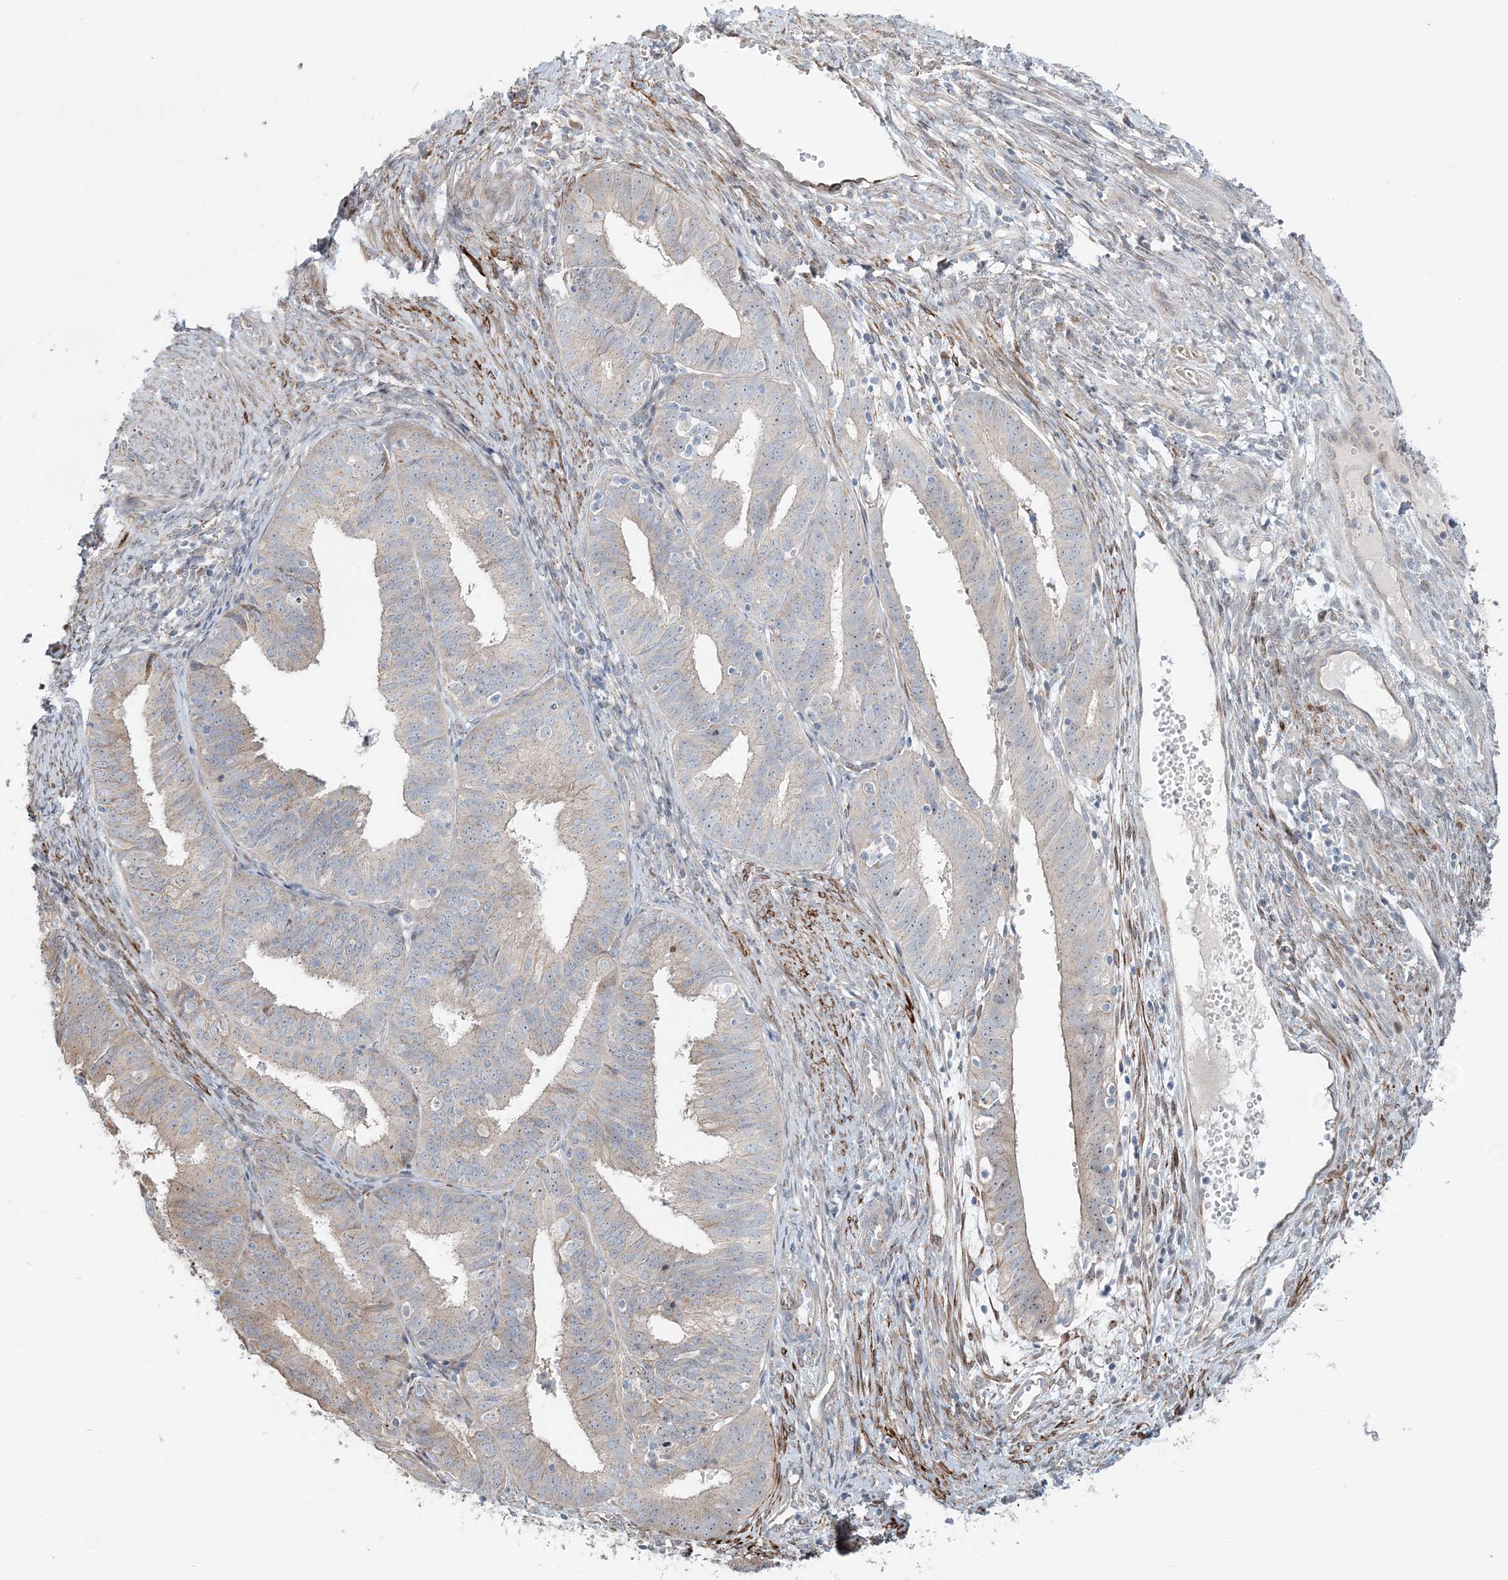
{"staining": {"intensity": "negative", "quantity": "none", "location": "none"}, "tissue": "endometrial cancer", "cell_type": "Tumor cells", "image_type": "cancer", "snomed": [{"axis": "morphology", "description": "Adenocarcinoma, NOS"}, {"axis": "topography", "description": "Endometrium"}], "caption": "Tumor cells show no significant positivity in adenocarcinoma (endometrial).", "gene": "CXXC5", "patient": {"sex": "female", "age": 51}}